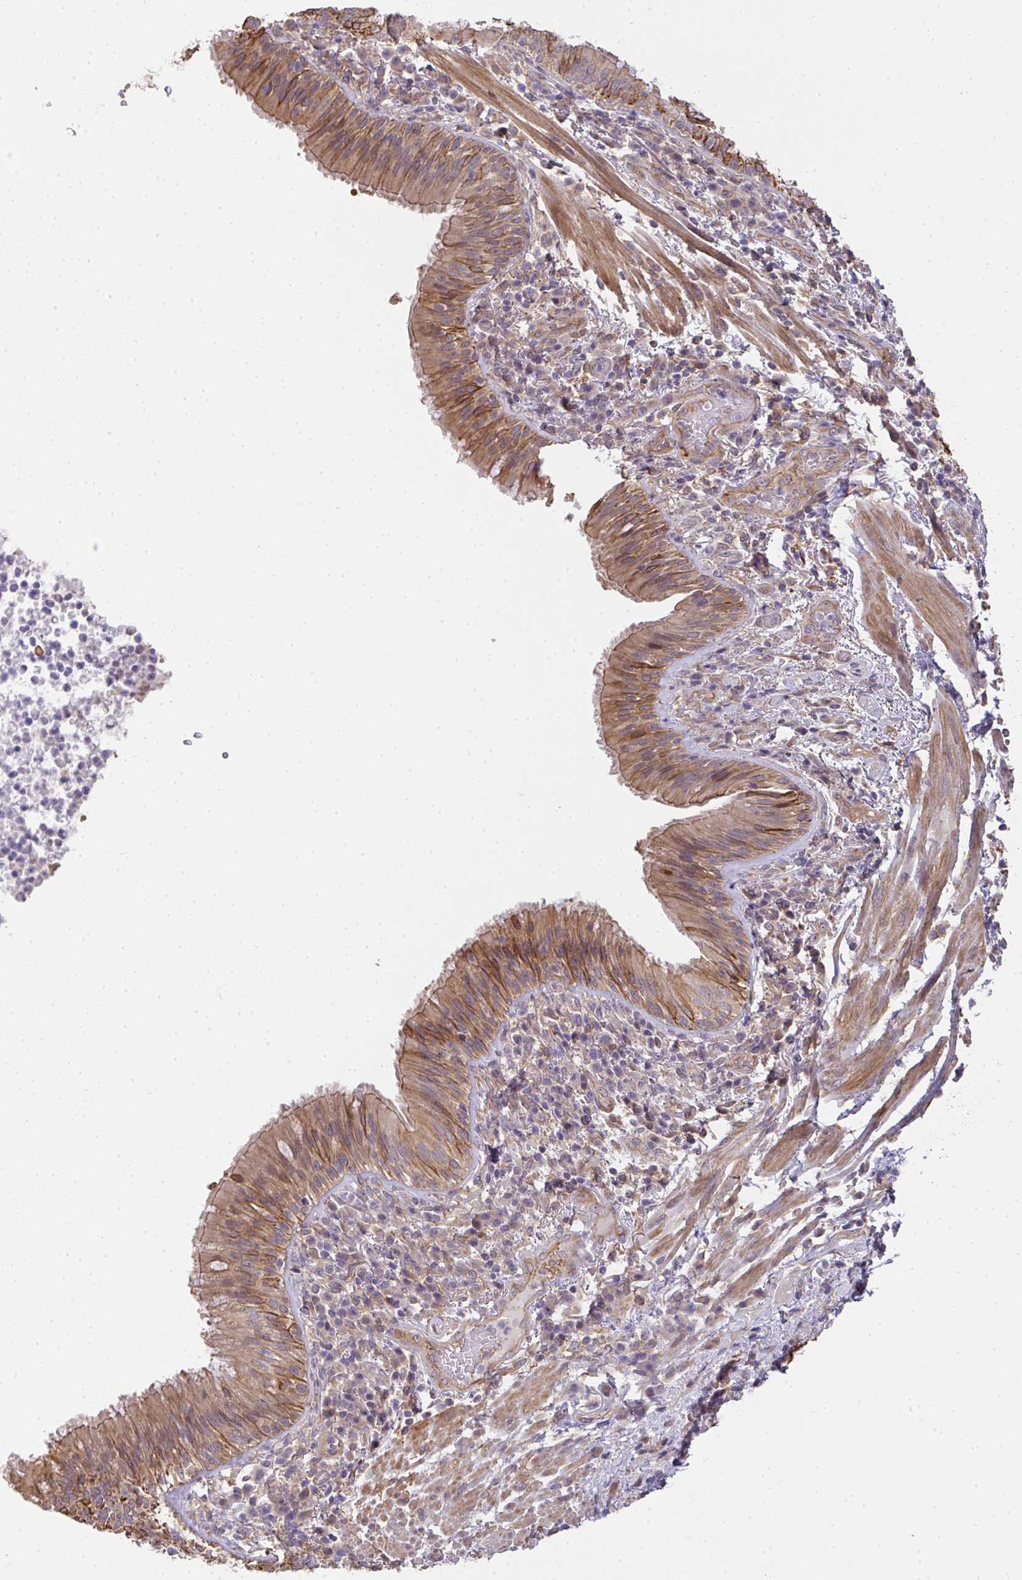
{"staining": {"intensity": "moderate", "quantity": ">75%", "location": "cytoplasmic/membranous"}, "tissue": "bronchus", "cell_type": "Respiratory epithelial cells", "image_type": "normal", "snomed": [{"axis": "morphology", "description": "Normal tissue, NOS"}, {"axis": "topography", "description": "Cartilage tissue"}, {"axis": "topography", "description": "Bronchus"}], "caption": "The immunohistochemical stain highlights moderate cytoplasmic/membranous staining in respiratory epithelial cells of unremarkable bronchus.", "gene": "EEF1AKMT1", "patient": {"sex": "male", "age": 56}}